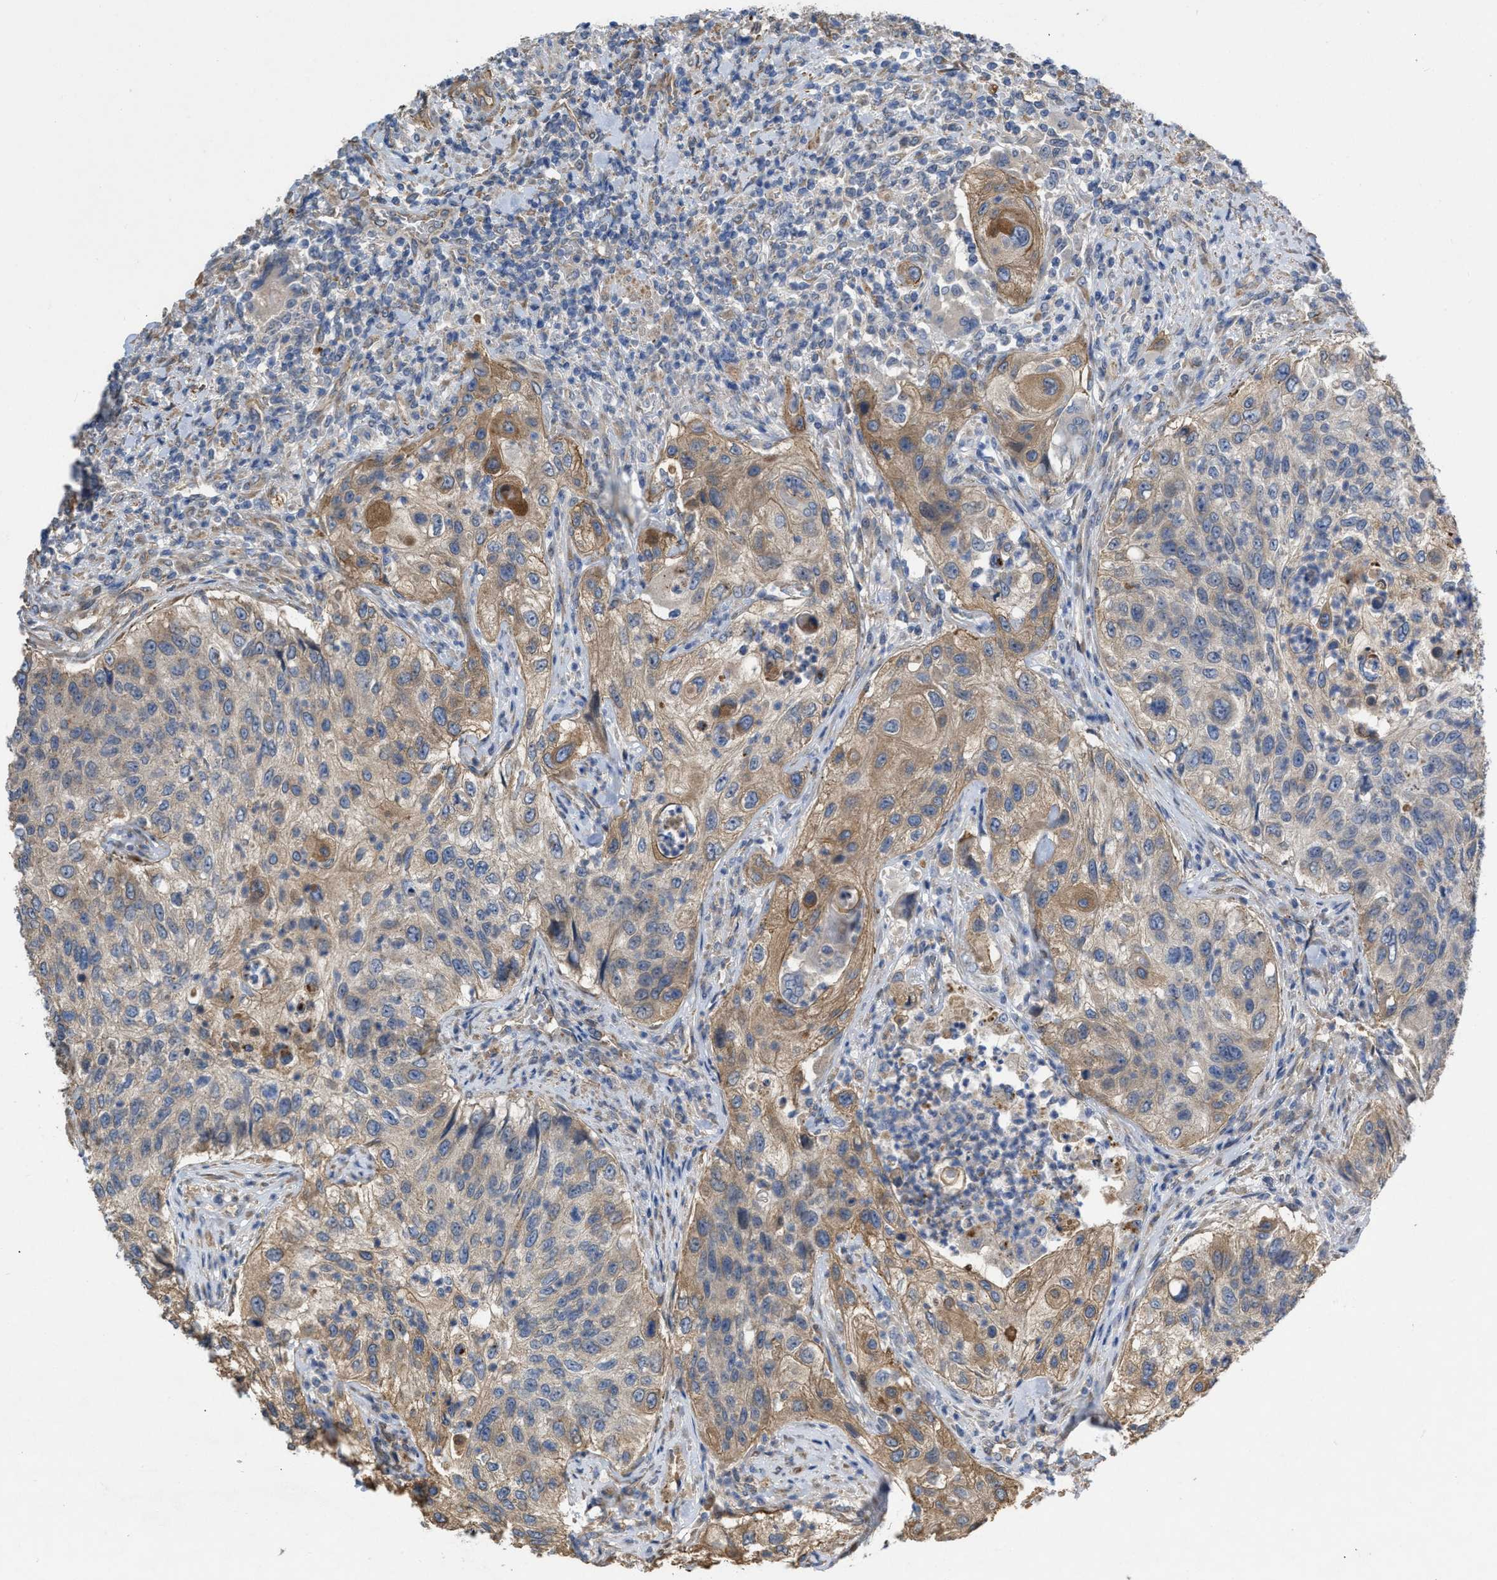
{"staining": {"intensity": "moderate", "quantity": "25%-75%", "location": "cytoplasmic/membranous"}, "tissue": "urothelial cancer", "cell_type": "Tumor cells", "image_type": "cancer", "snomed": [{"axis": "morphology", "description": "Urothelial carcinoma, High grade"}, {"axis": "topography", "description": "Urinary bladder"}], "caption": "A high-resolution image shows IHC staining of urothelial cancer, which shows moderate cytoplasmic/membranous expression in about 25%-75% of tumor cells.", "gene": "SLC4A11", "patient": {"sex": "female", "age": 60}}